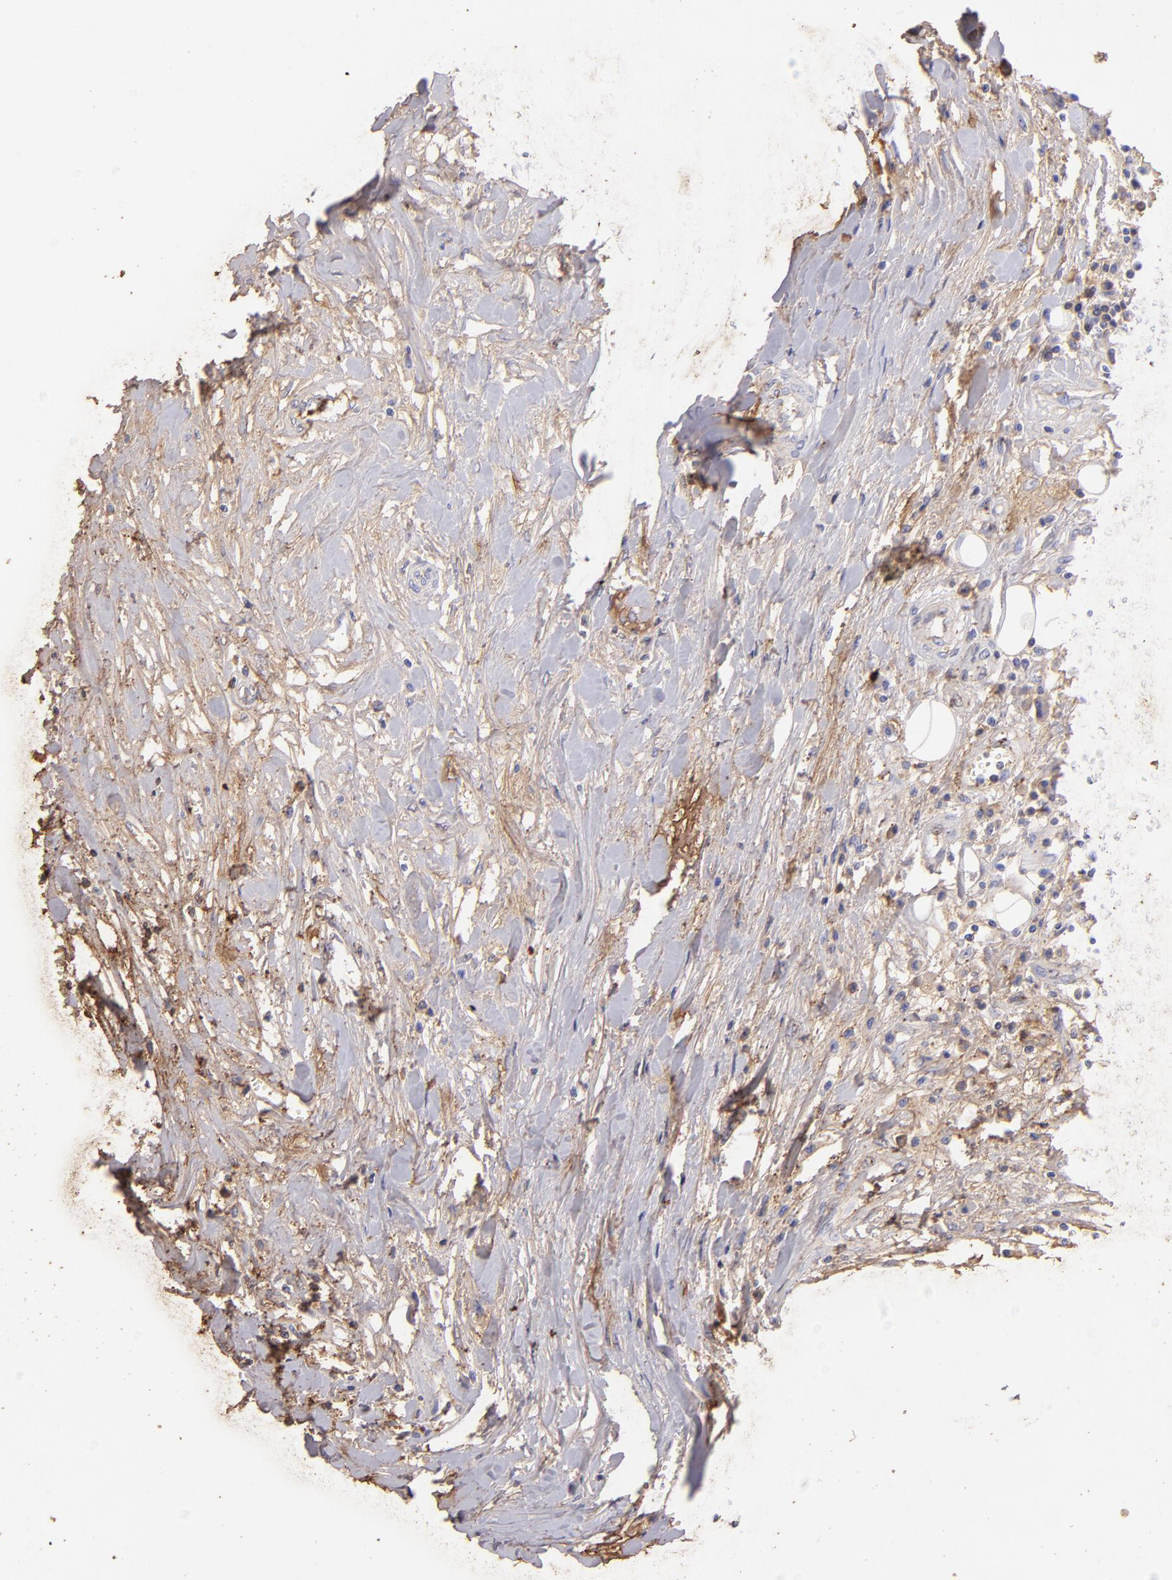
{"staining": {"intensity": "weak", "quantity": "25%-75%", "location": "cytoplasmic/membranous"}, "tissue": "head and neck cancer", "cell_type": "Tumor cells", "image_type": "cancer", "snomed": [{"axis": "morphology", "description": "Squamous cell carcinoma, NOS"}, {"axis": "morphology", "description": "Squamous cell carcinoma, metastatic, NOS"}, {"axis": "topography", "description": "Lymph node"}, {"axis": "topography", "description": "Salivary gland"}, {"axis": "topography", "description": "Head-Neck"}], "caption": "High-power microscopy captured an IHC micrograph of head and neck cancer (metastatic squamous cell carcinoma), revealing weak cytoplasmic/membranous expression in approximately 25%-75% of tumor cells.", "gene": "FGB", "patient": {"sex": "female", "age": 74}}